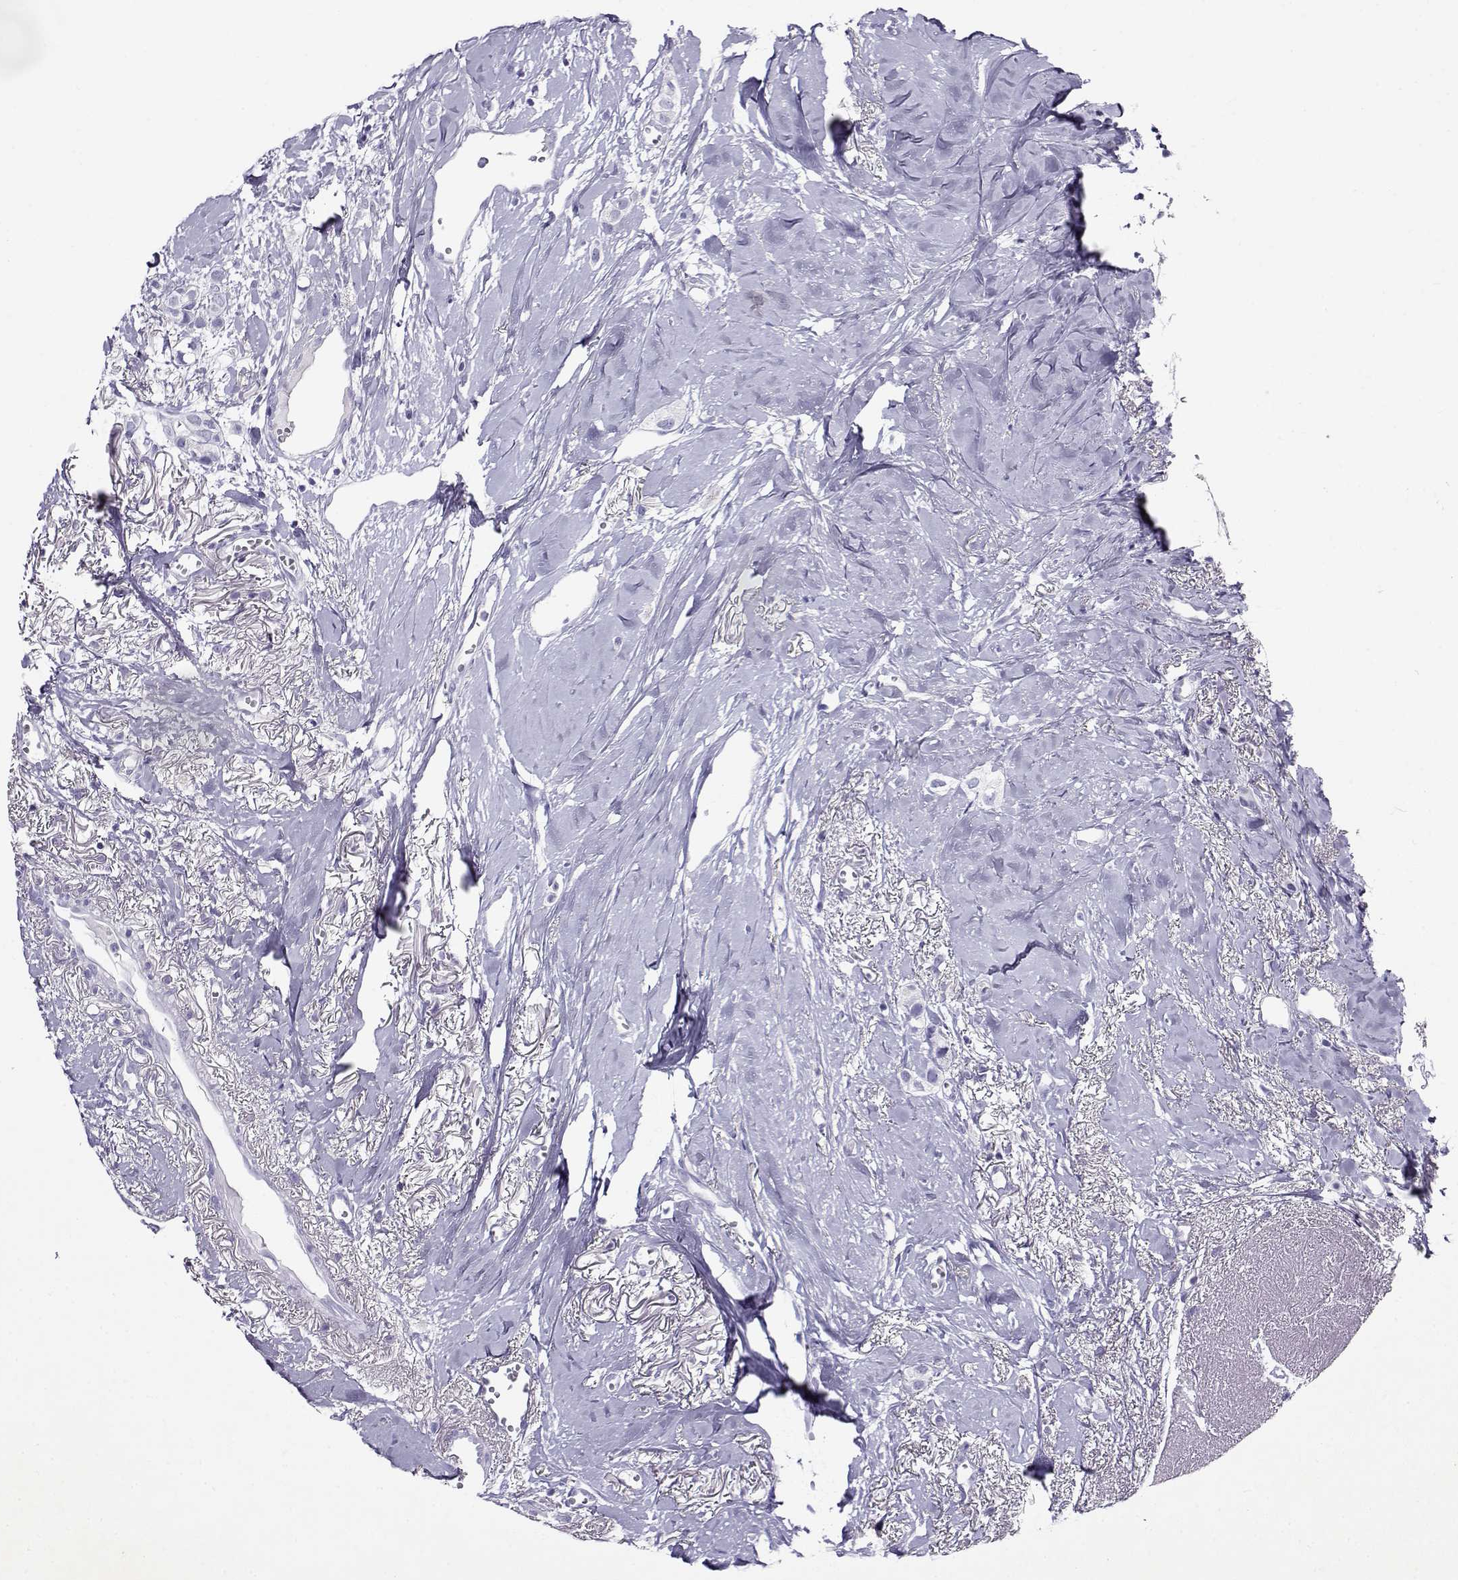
{"staining": {"intensity": "negative", "quantity": "none", "location": "none"}, "tissue": "breast cancer", "cell_type": "Tumor cells", "image_type": "cancer", "snomed": [{"axis": "morphology", "description": "Duct carcinoma"}, {"axis": "topography", "description": "Breast"}], "caption": "Micrograph shows no significant protein positivity in tumor cells of intraductal carcinoma (breast). (DAB immunohistochemistry (IHC), high magnification).", "gene": "CABS1", "patient": {"sex": "female", "age": 85}}